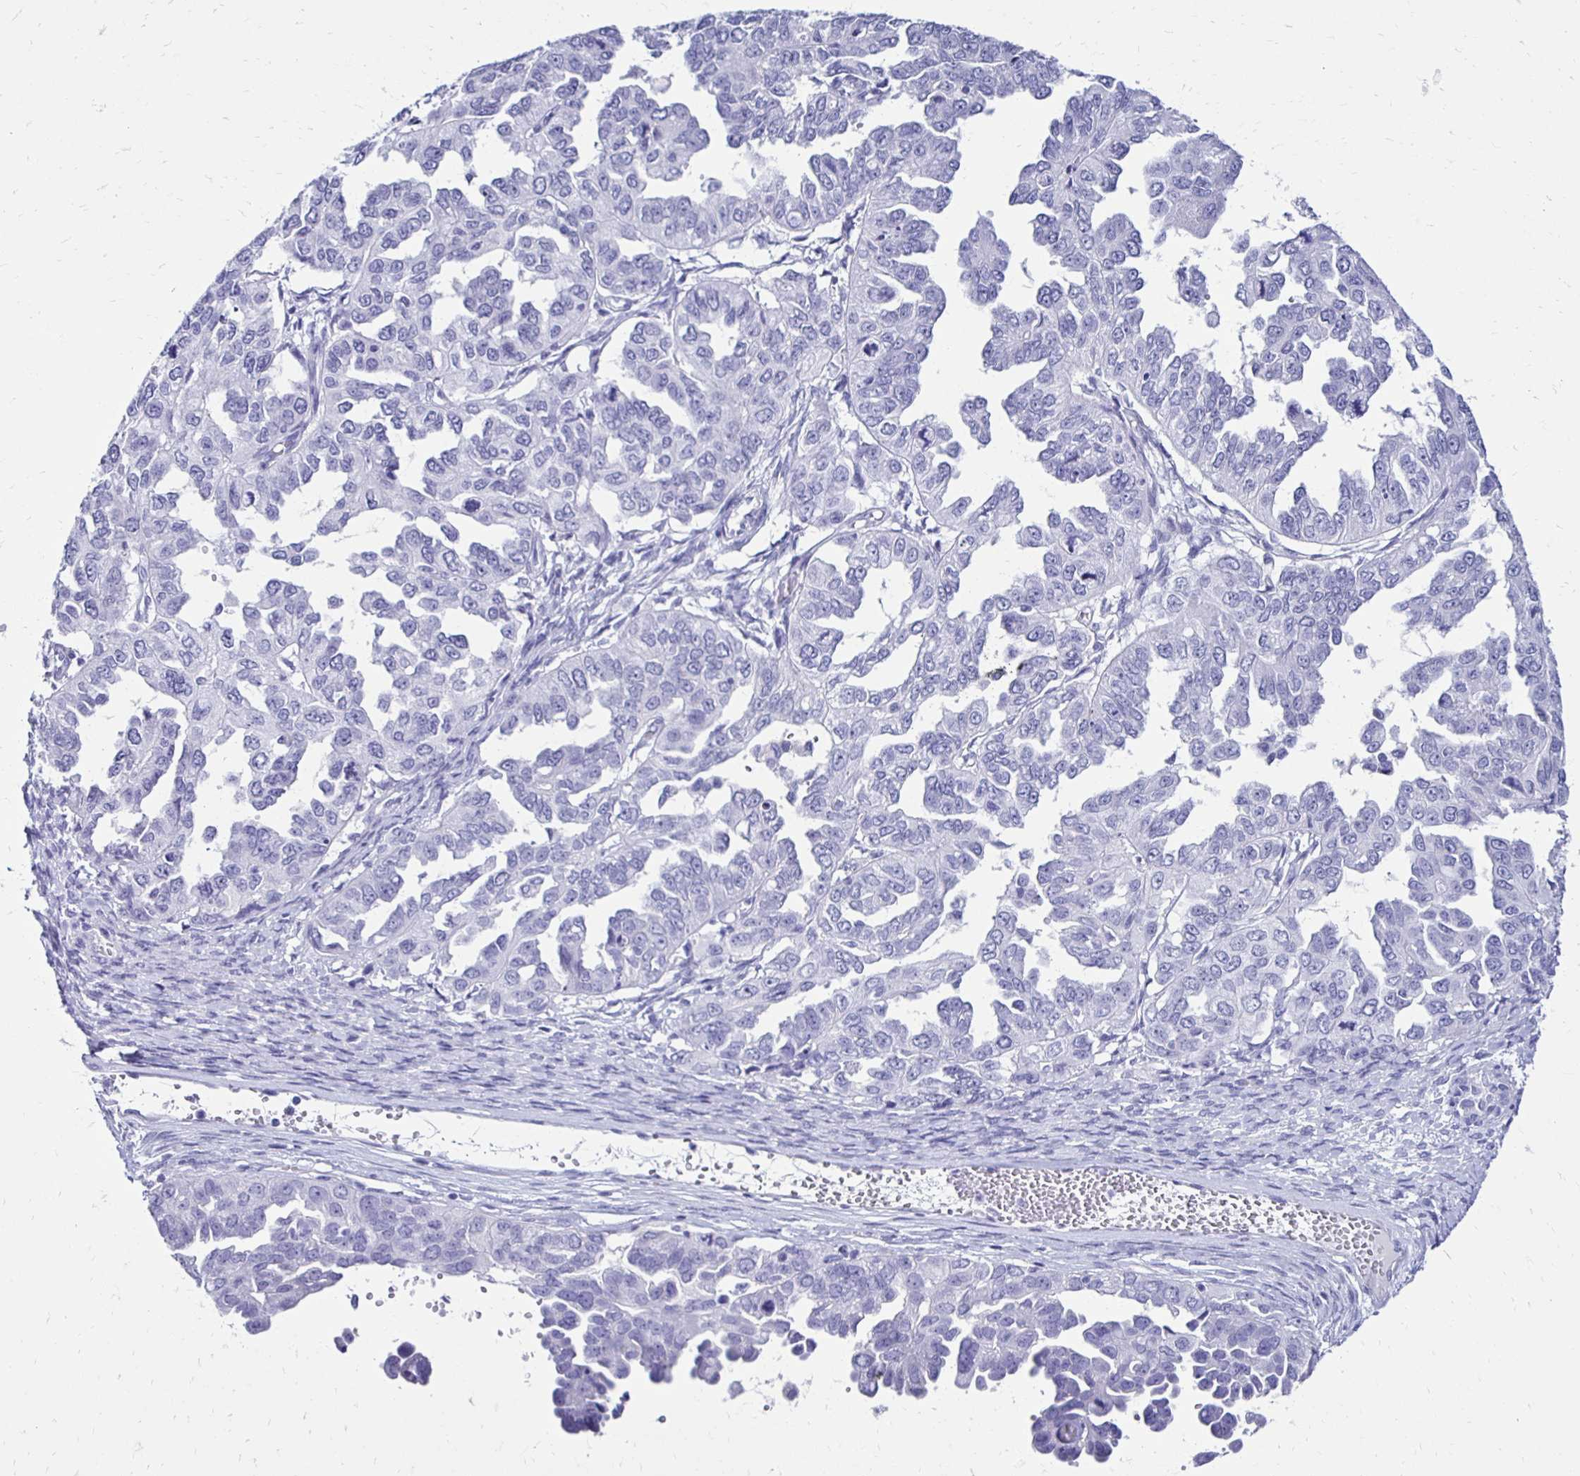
{"staining": {"intensity": "negative", "quantity": "none", "location": "none"}, "tissue": "ovarian cancer", "cell_type": "Tumor cells", "image_type": "cancer", "snomed": [{"axis": "morphology", "description": "Cystadenocarcinoma, serous, NOS"}, {"axis": "topography", "description": "Ovary"}], "caption": "Immunohistochemistry (IHC) image of neoplastic tissue: human serous cystadenocarcinoma (ovarian) stained with DAB exhibits no significant protein expression in tumor cells. (DAB IHC visualized using brightfield microscopy, high magnification).", "gene": "CST5", "patient": {"sex": "female", "age": 53}}